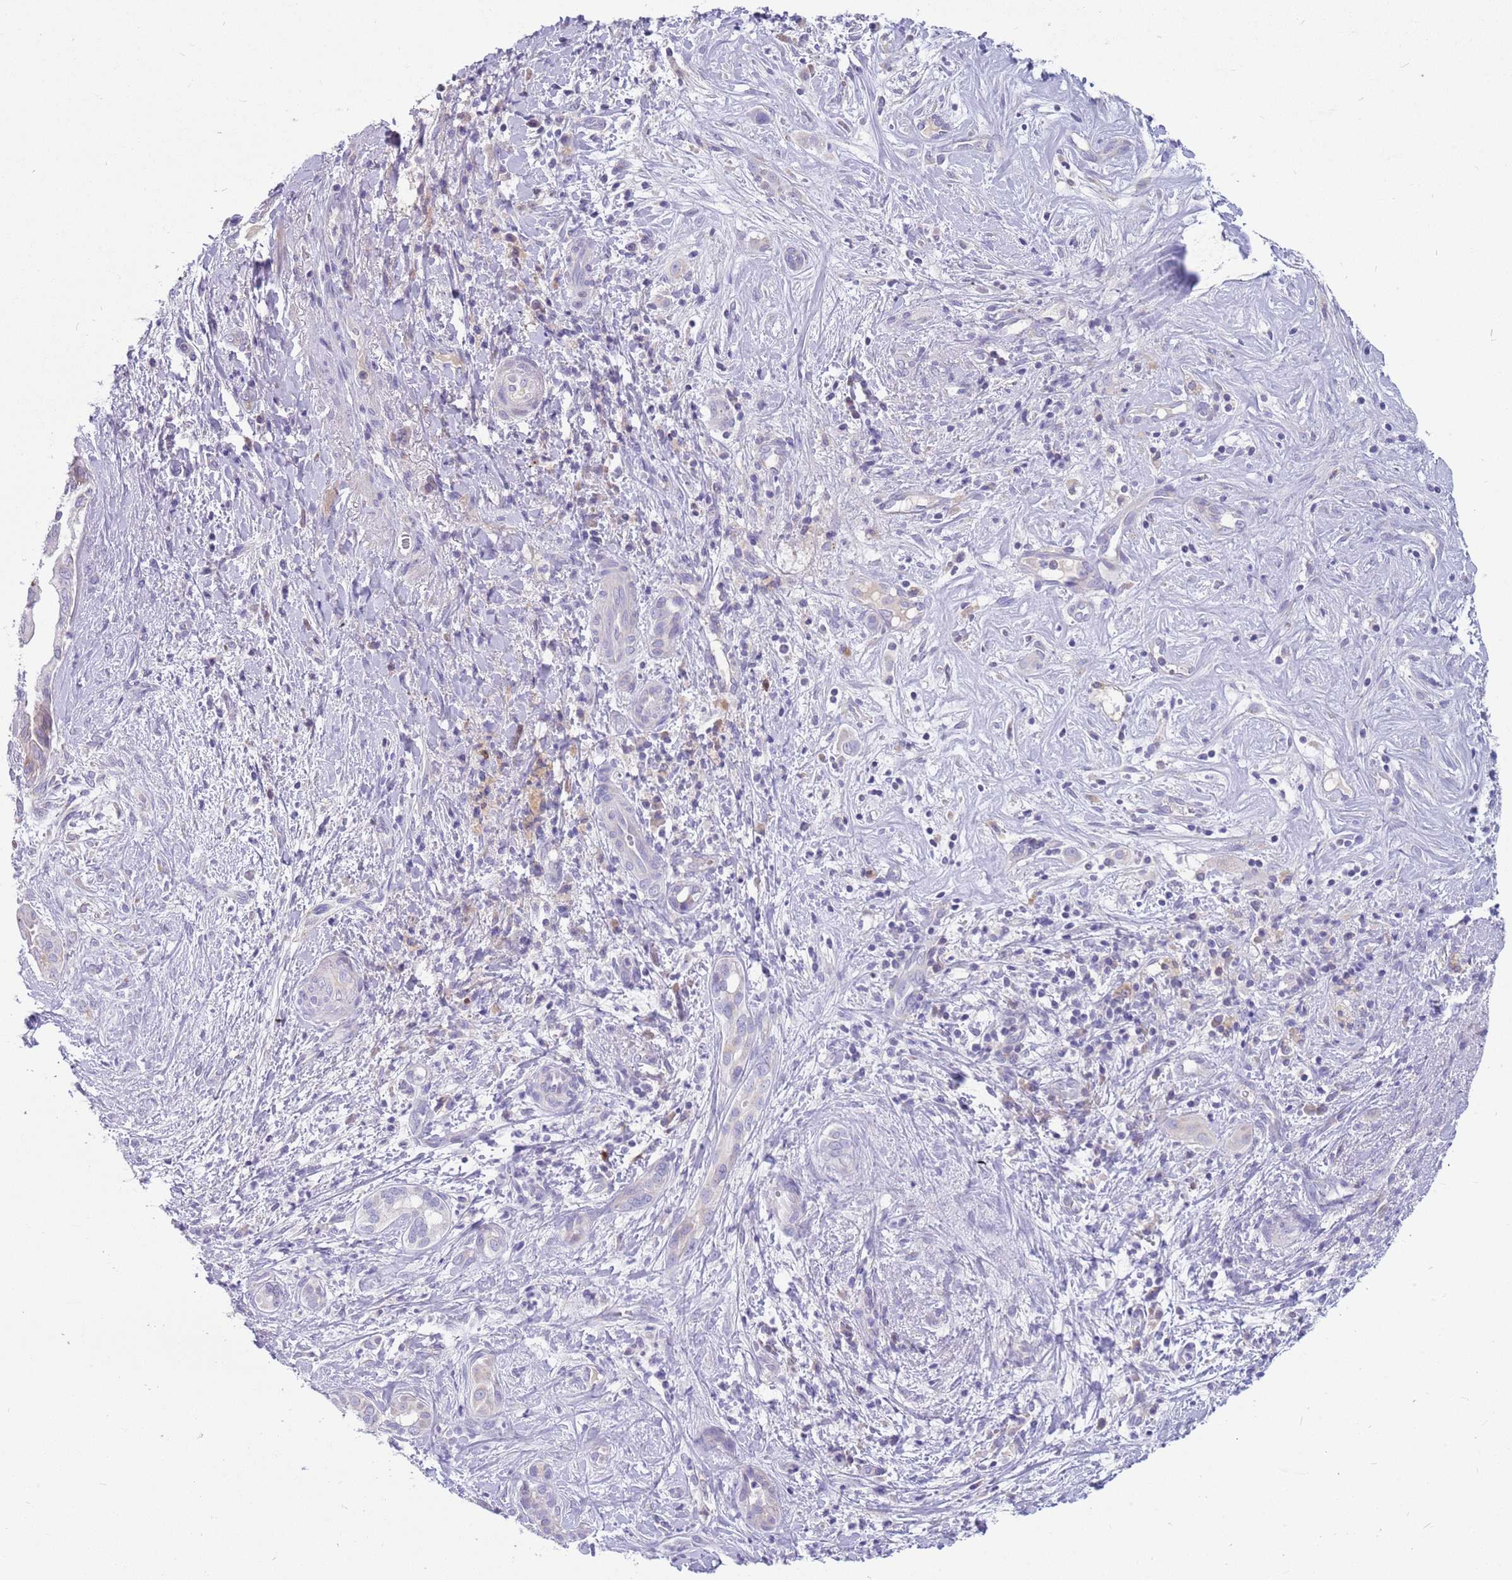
{"staining": {"intensity": "negative", "quantity": "none", "location": "none"}, "tissue": "liver cancer", "cell_type": "Tumor cells", "image_type": "cancer", "snomed": [{"axis": "morphology", "description": "Cholangiocarcinoma"}, {"axis": "topography", "description": "Liver"}], "caption": "Histopathology image shows no significant protein positivity in tumor cells of liver cancer (cholangiocarcinoma). (DAB IHC with hematoxylin counter stain).", "gene": "DDHD1", "patient": {"sex": "male", "age": 67}}